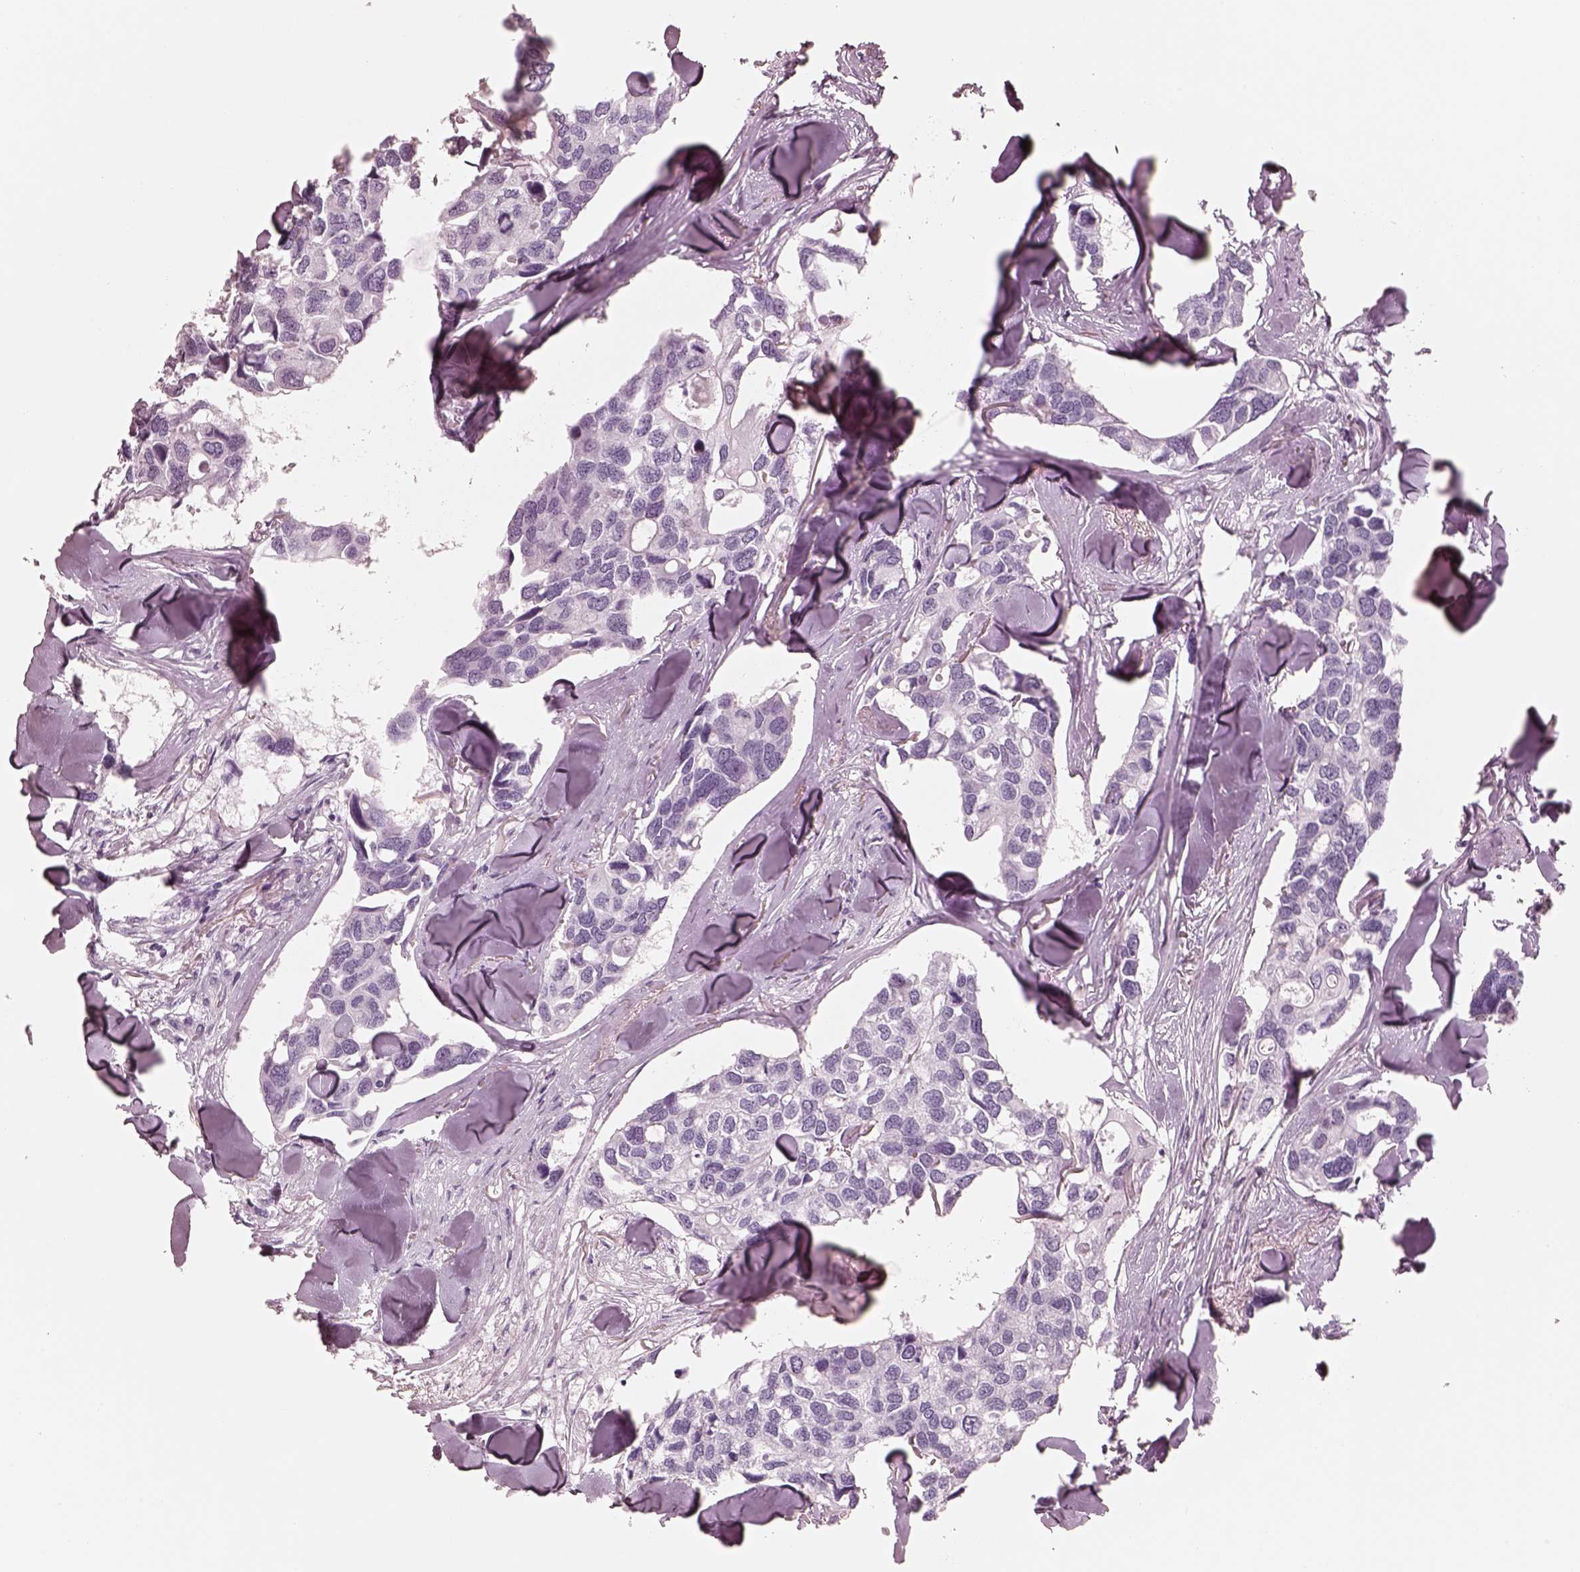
{"staining": {"intensity": "negative", "quantity": "none", "location": "none"}, "tissue": "breast cancer", "cell_type": "Tumor cells", "image_type": "cancer", "snomed": [{"axis": "morphology", "description": "Duct carcinoma"}, {"axis": "topography", "description": "Breast"}], "caption": "Immunohistochemistry of human breast cancer (intraductal carcinoma) displays no expression in tumor cells.", "gene": "ELANE", "patient": {"sex": "female", "age": 83}}